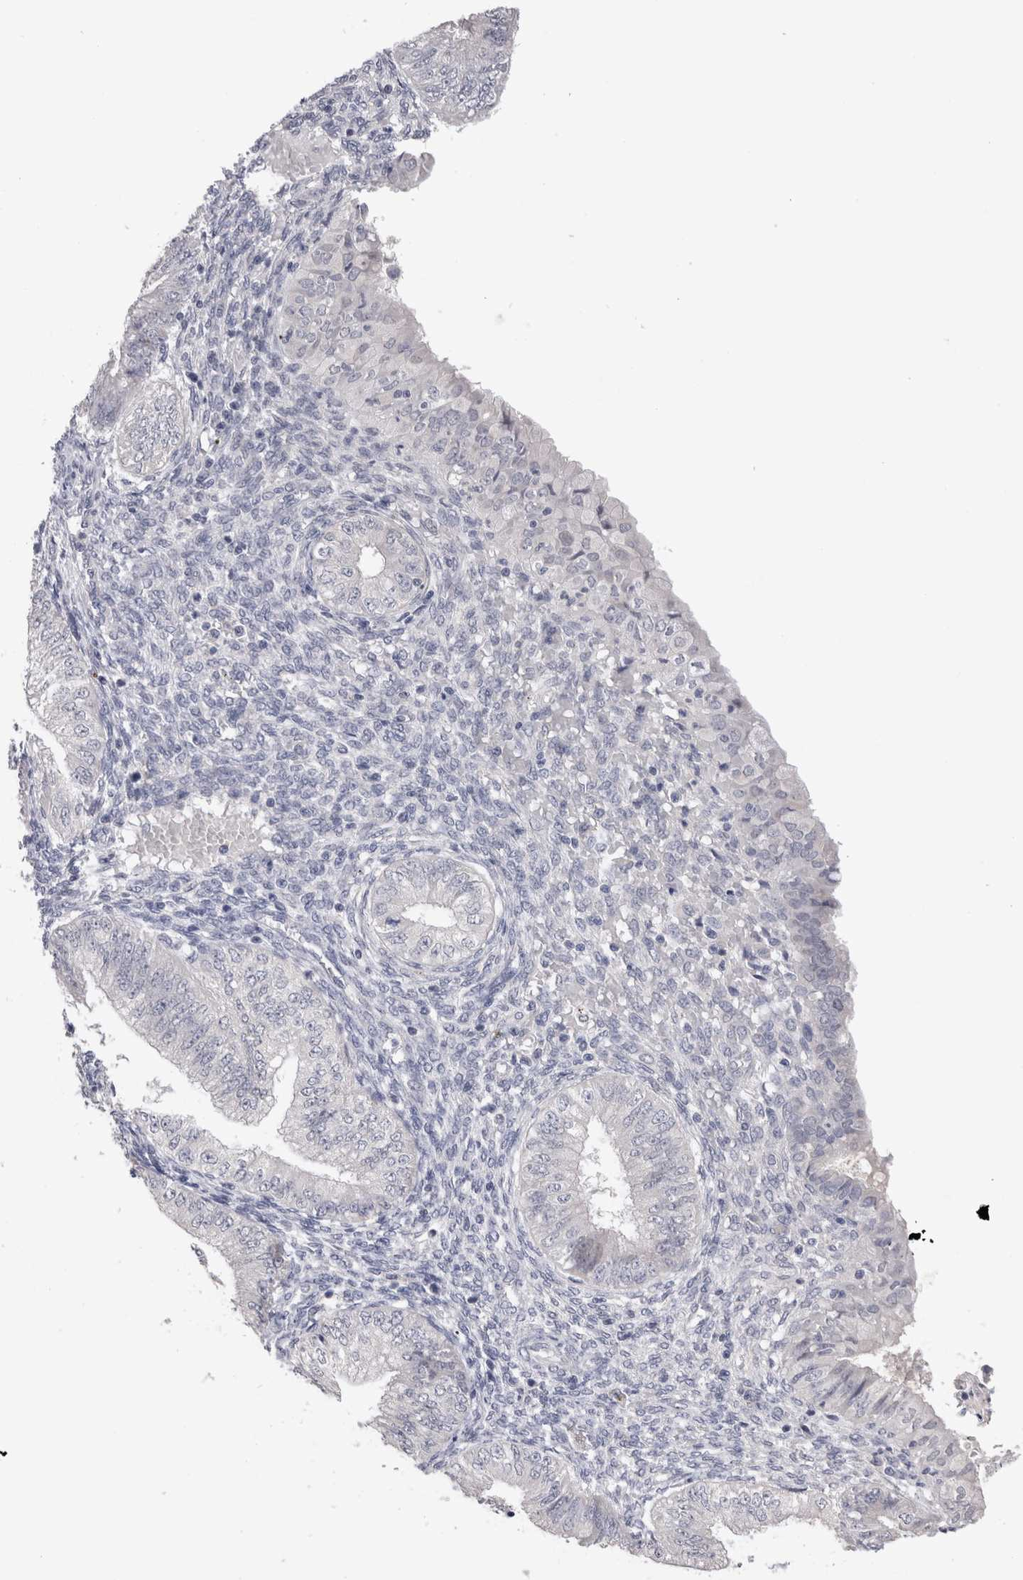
{"staining": {"intensity": "negative", "quantity": "none", "location": "none"}, "tissue": "endometrial cancer", "cell_type": "Tumor cells", "image_type": "cancer", "snomed": [{"axis": "morphology", "description": "Normal tissue, NOS"}, {"axis": "morphology", "description": "Adenocarcinoma, NOS"}, {"axis": "topography", "description": "Endometrium"}], "caption": "Tumor cells are negative for protein expression in human endometrial cancer.", "gene": "CRYBG1", "patient": {"sex": "female", "age": 53}}